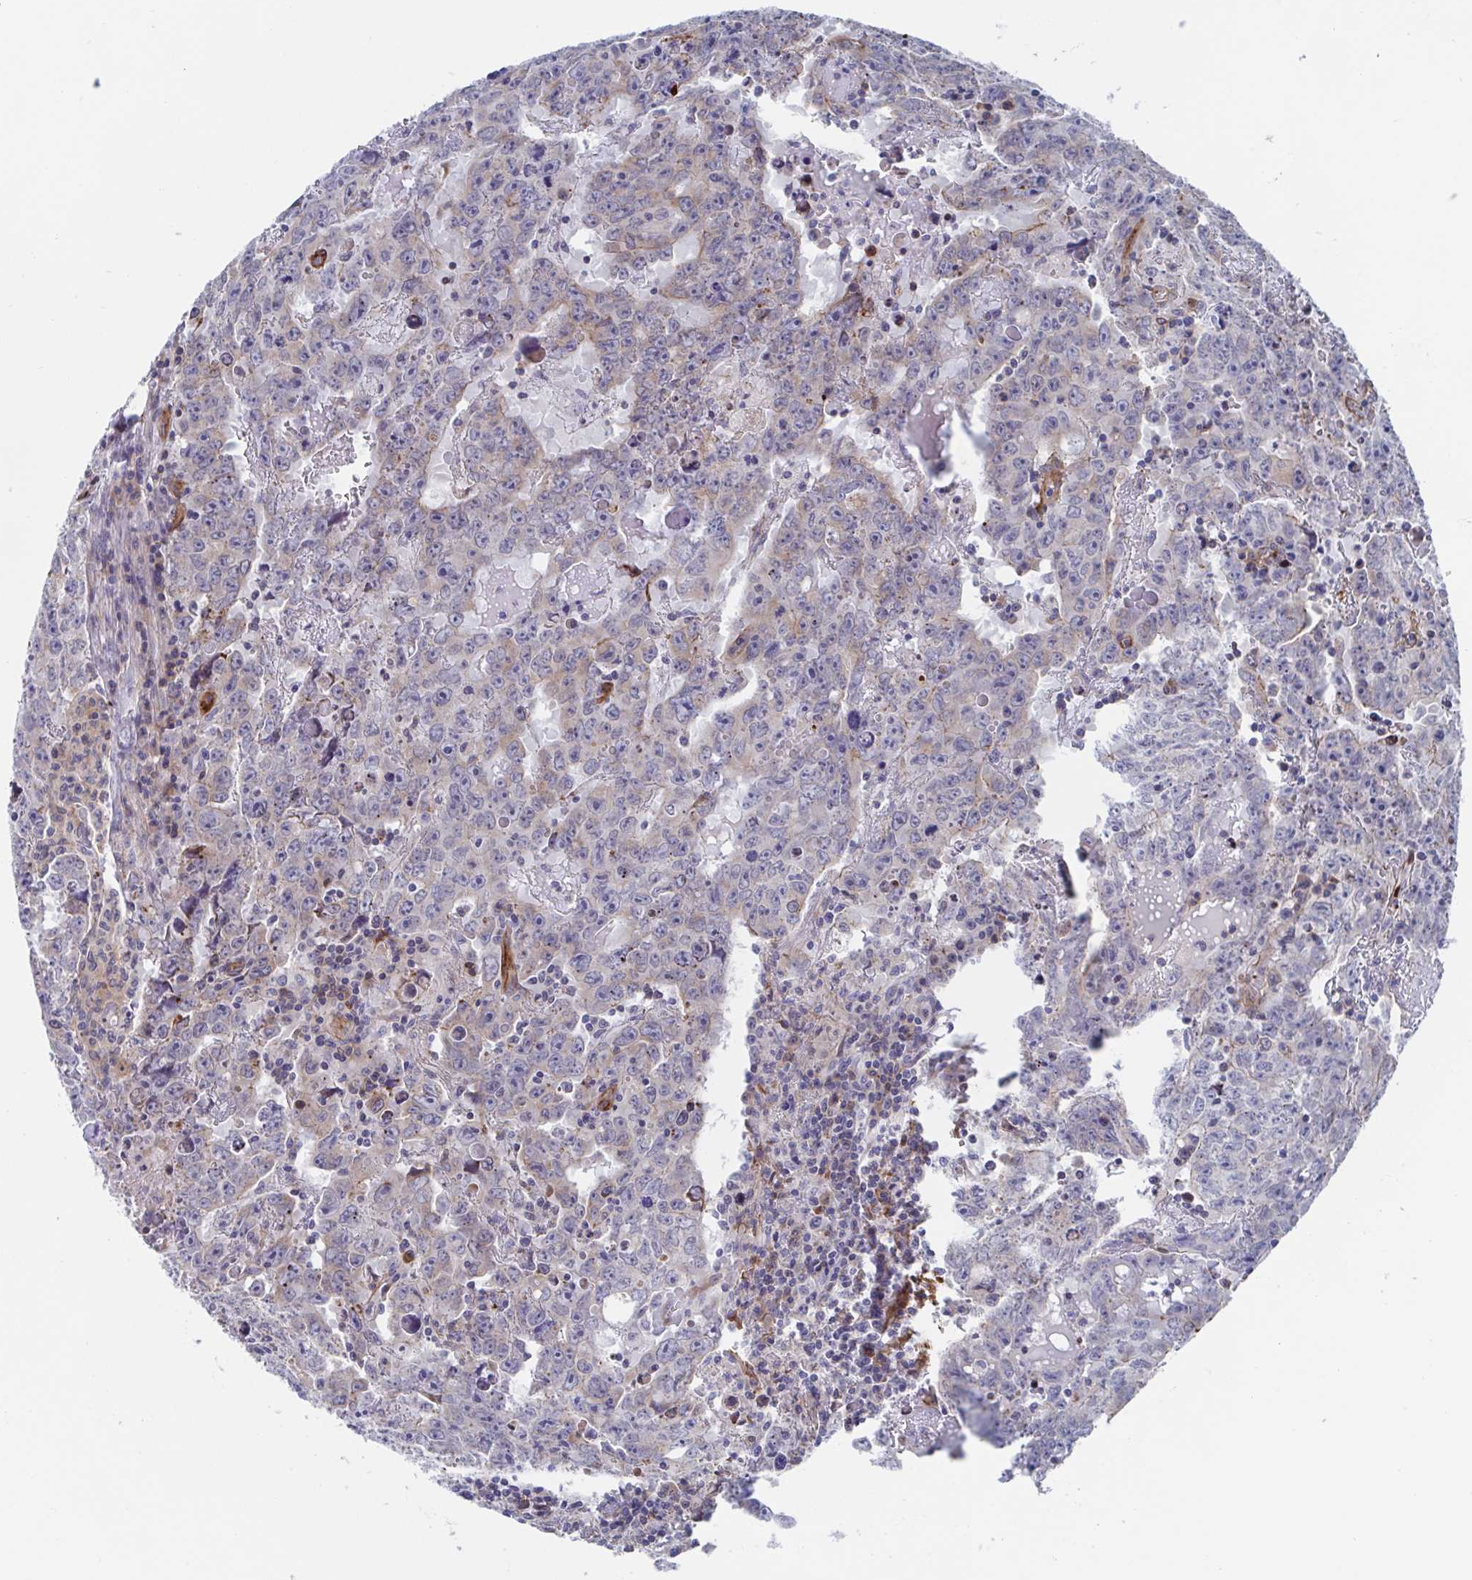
{"staining": {"intensity": "negative", "quantity": "none", "location": "none"}, "tissue": "testis cancer", "cell_type": "Tumor cells", "image_type": "cancer", "snomed": [{"axis": "morphology", "description": "Carcinoma, Embryonal, NOS"}, {"axis": "topography", "description": "Testis"}], "caption": "Histopathology image shows no significant protein staining in tumor cells of testis embryonal carcinoma.", "gene": "KLC3", "patient": {"sex": "male", "age": 22}}